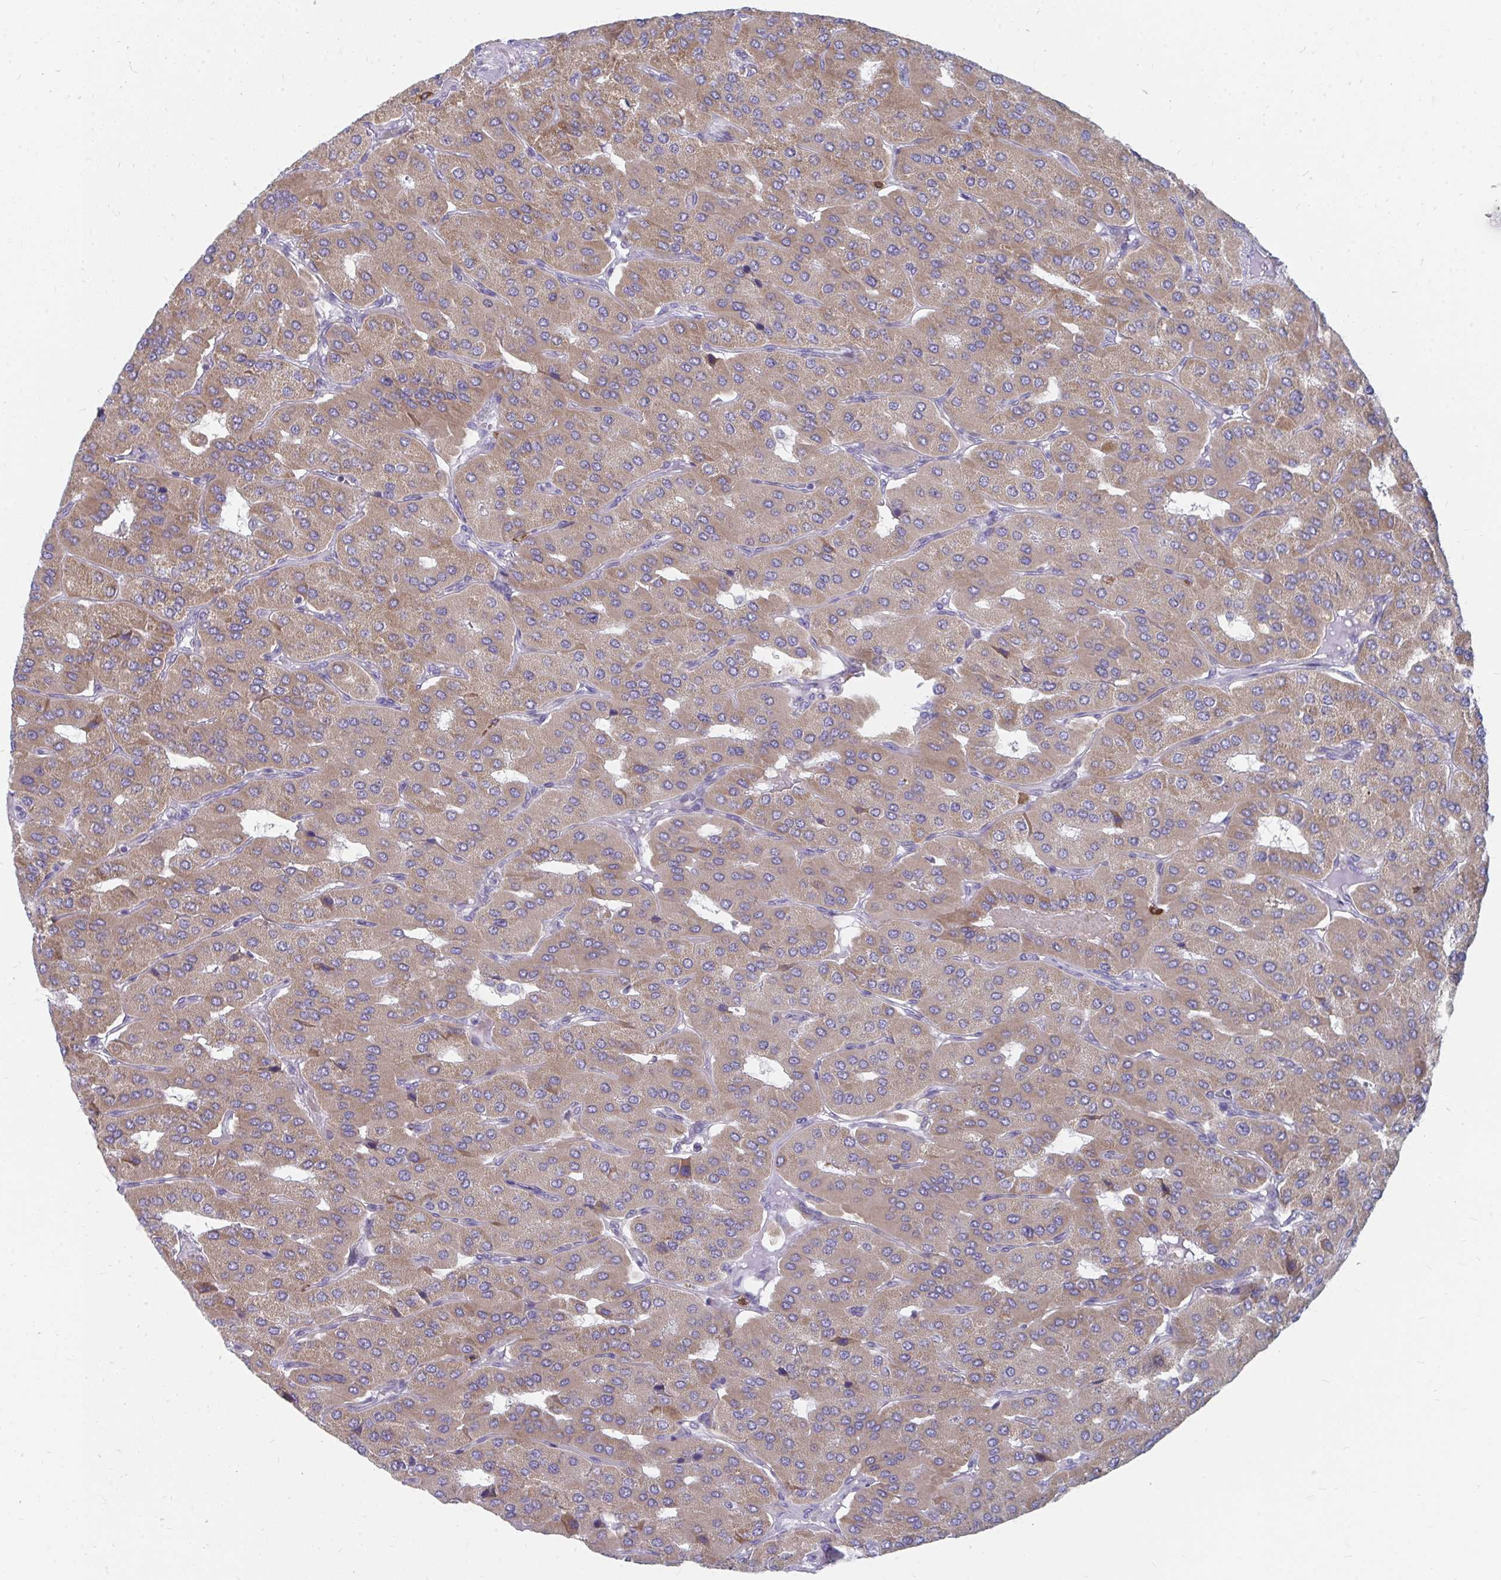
{"staining": {"intensity": "moderate", "quantity": ">75%", "location": "cytoplasmic/membranous"}, "tissue": "parathyroid gland", "cell_type": "Glandular cells", "image_type": "normal", "snomed": [{"axis": "morphology", "description": "Normal tissue, NOS"}, {"axis": "morphology", "description": "Adenoma, NOS"}, {"axis": "topography", "description": "Parathyroid gland"}], "caption": "This is a micrograph of IHC staining of benign parathyroid gland, which shows moderate expression in the cytoplasmic/membranous of glandular cells.", "gene": "PABIR3", "patient": {"sex": "female", "age": 86}}